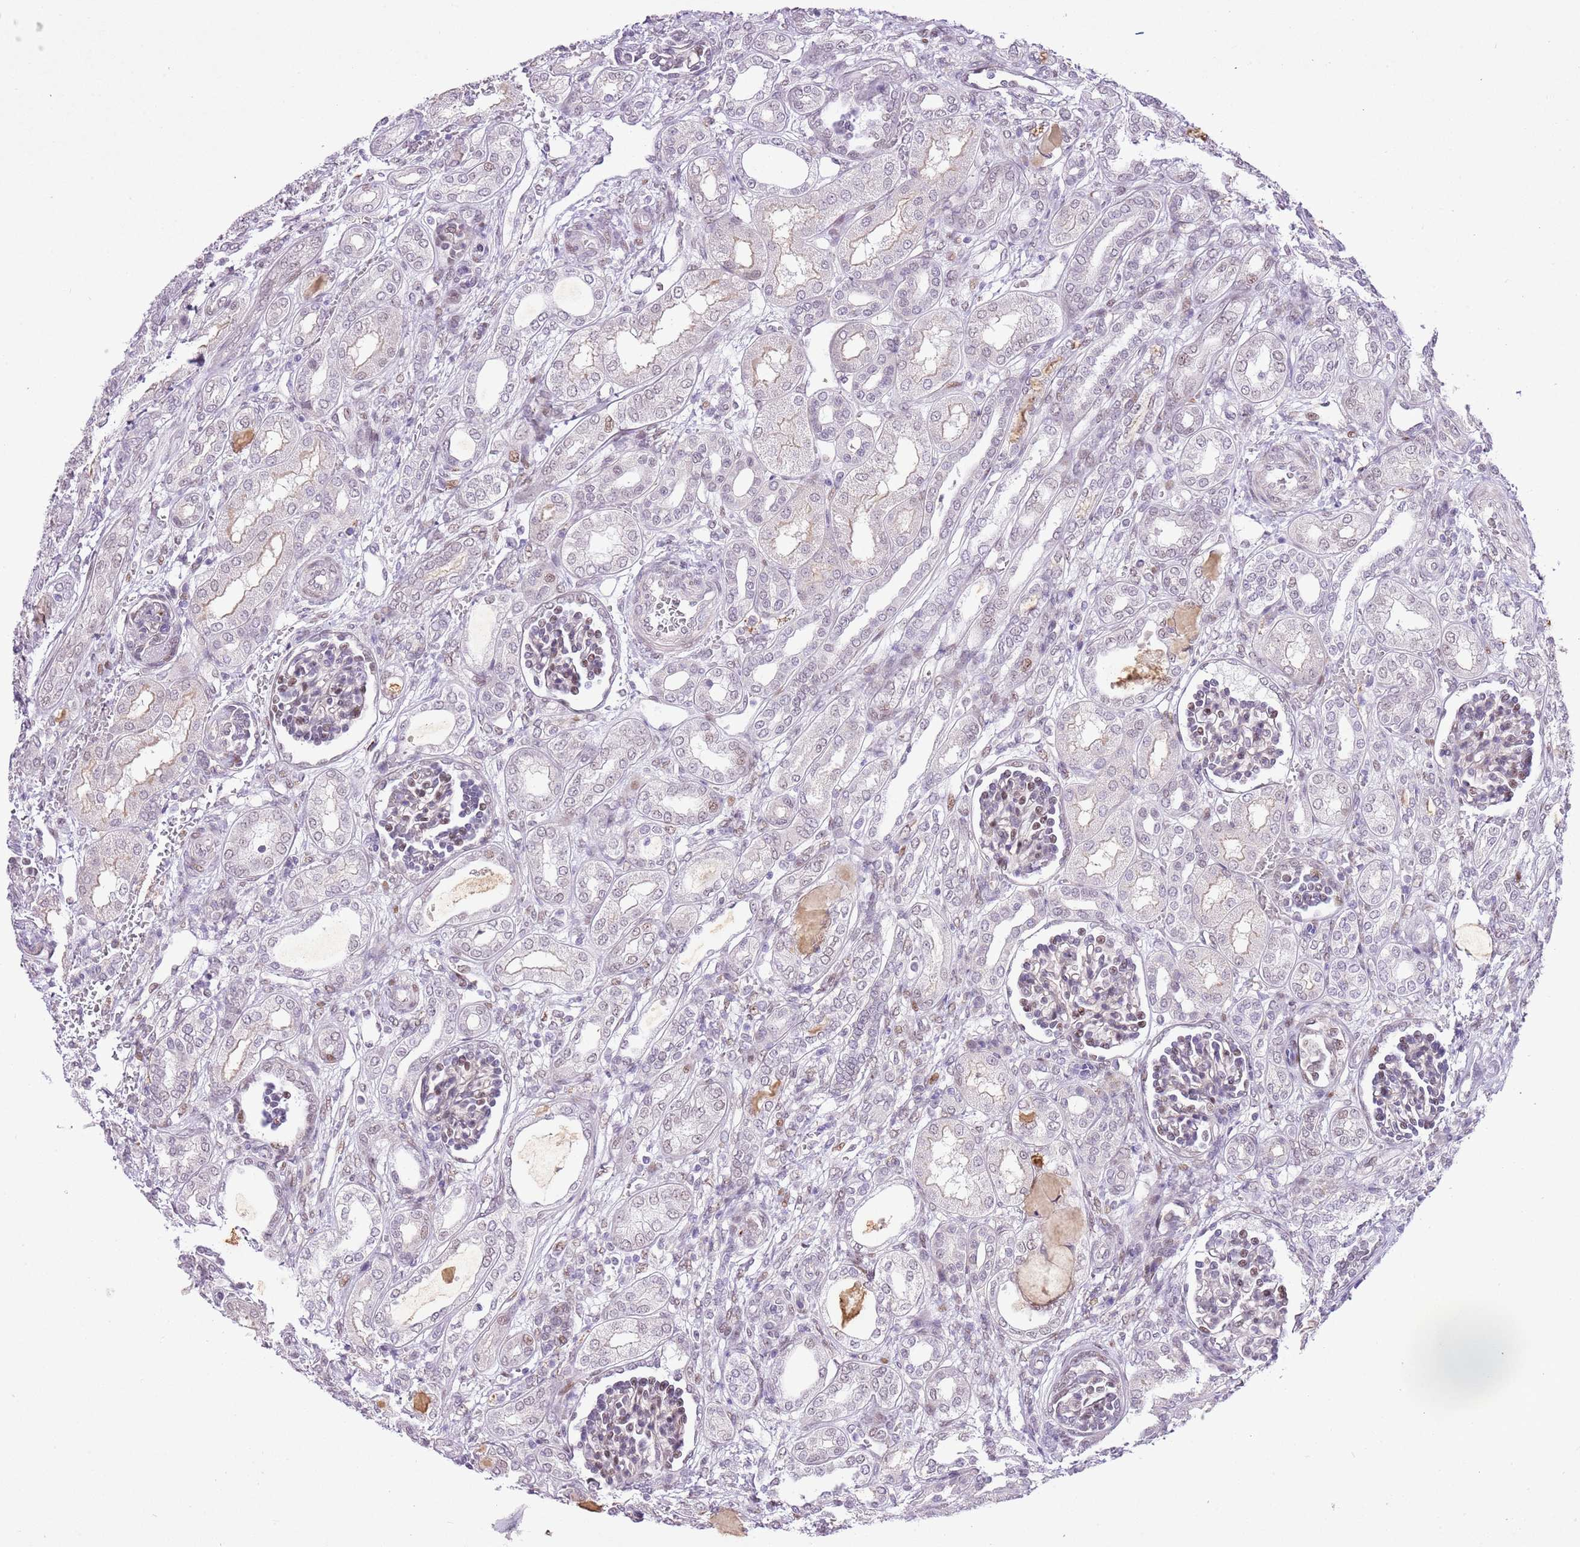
{"staining": {"intensity": "moderate", "quantity": "<25%", "location": "nuclear"}, "tissue": "kidney", "cell_type": "Cells in glomeruli", "image_type": "normal", "snomed": [{"axis": "morphology", "description": "Normal tissue, NOS"}, {"axis": "morphology", "description": "Neoplasm, malignant, NOS"}, {"axis": "topography", "description": "Kidney"}], "caption": "Immunohistochemical staining of benign human kidney demonstrates low levels of moderate nuclear staining in about <25% of cells in glomeruli.", "gene": "NACC2", "patient": {"sex": "female", "age": 1}}